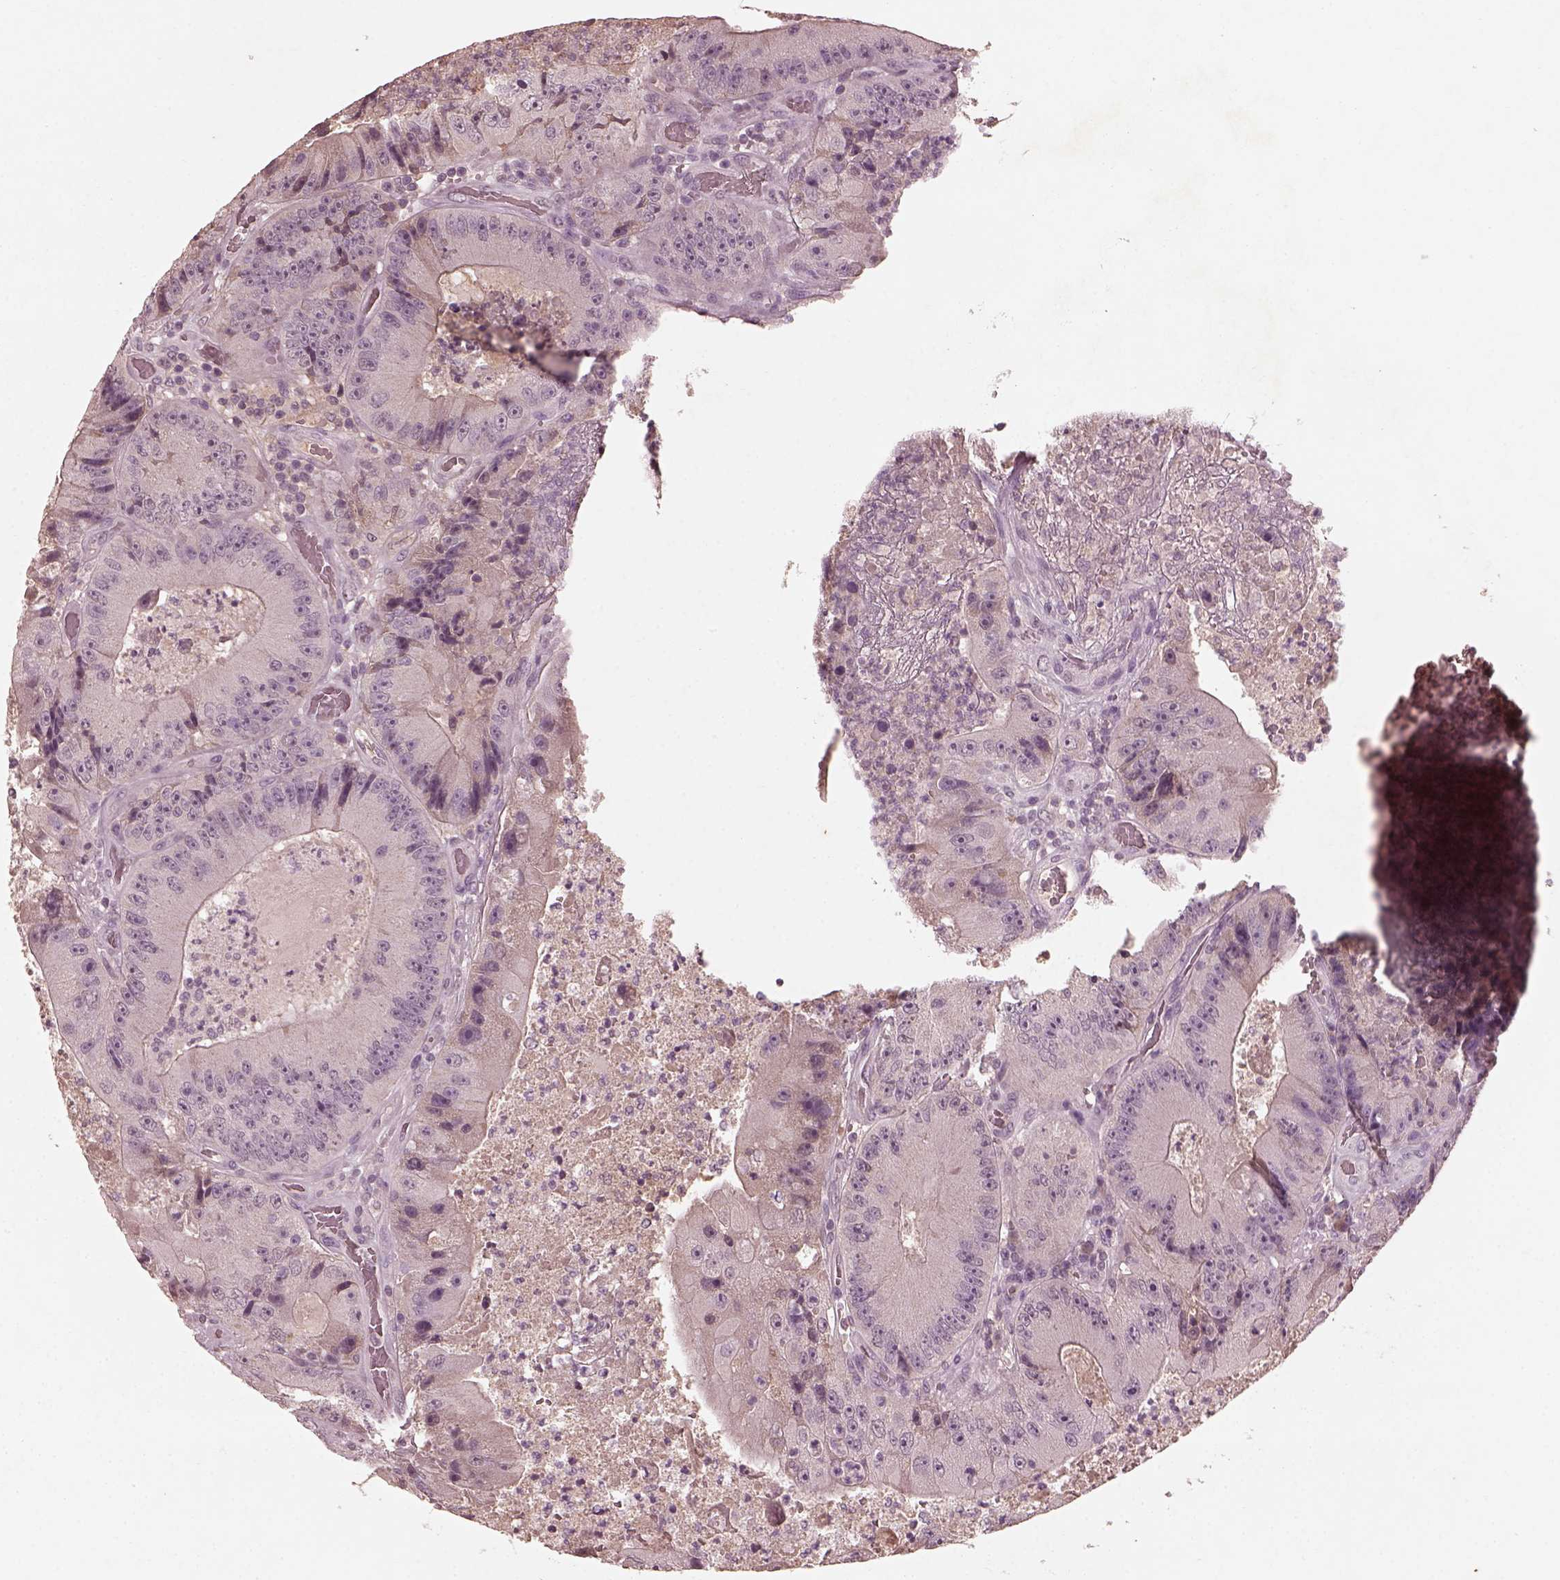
{"staining": {"intensity": "negative", "quantity": "none", "location": "none"}, "tissue": "colorectal cancer", "cell_type": "Tumor cells", "image_type": "cancer", "snomed": [{"axis": "morphology", "description": "Adenocarcinoma, NOS"}, {"axis": "topography", "description": "Colon"}], "caption": "Protein analysis of adenocarcinoma (colorectal) displays no significant positivity in tumor cells.", "gene": "FRRS1L", "patient": {"sex": "female", "age": 86}}